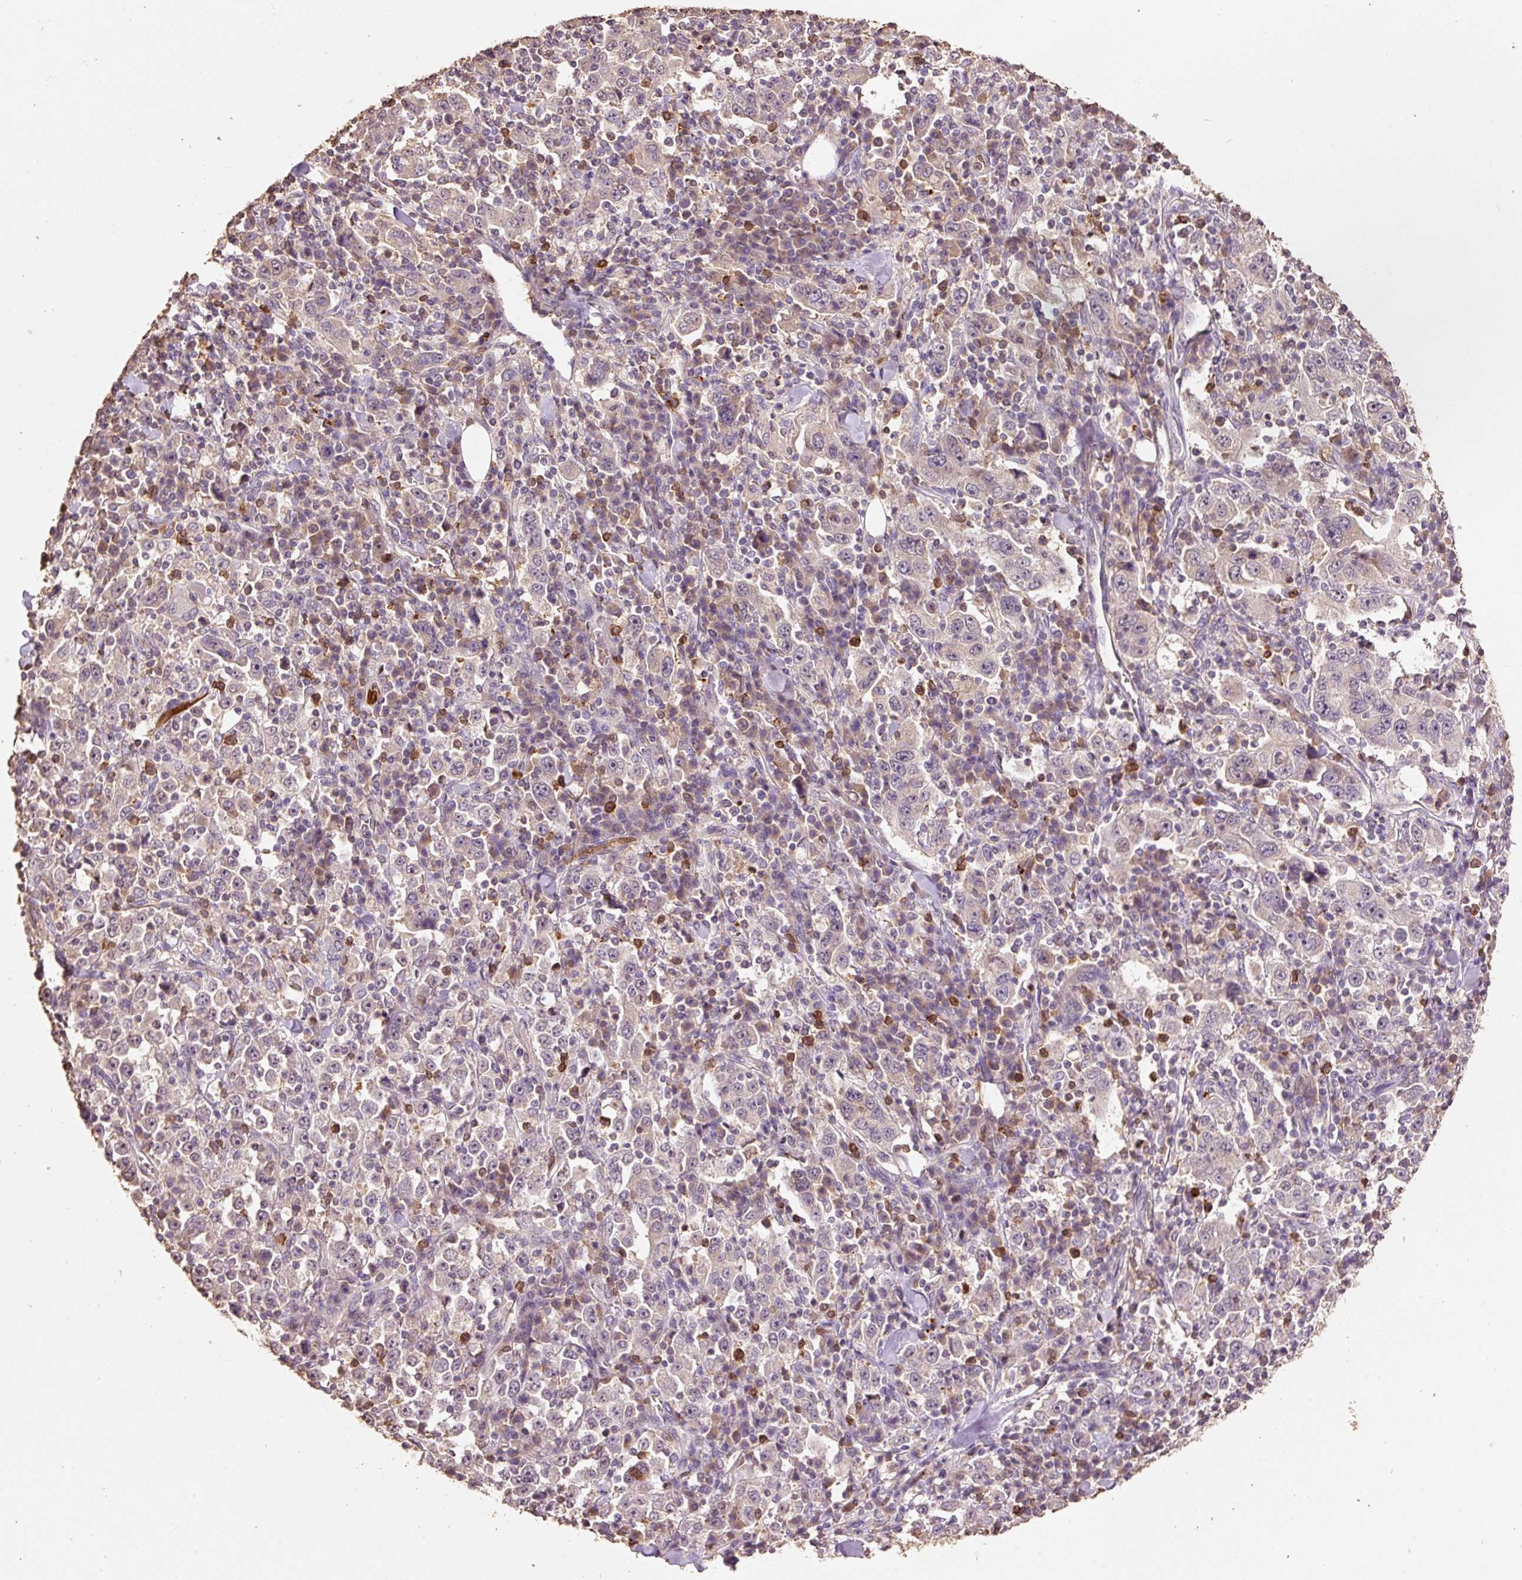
{"staining": {"intensity": "moderate", "quantity": "<25%", "location": "nuclear"}, "tissue": "stomach cancer", "cell_type": "Tumor cells", "image_type": "cancer", "snomed": [{"axis": "morphology", "description": "Normal tissue, NOS"}, {"axis": "morphology", "description": "Adenocarcinoma, NOS"}, {"axis": "topography", "description": "Stomach, upper"}, {"axis": "topography", "description": "Stomach"}], "caption": "DAB immunohistochemical staining of human stomach cancer (adenocarcinoma) shows moderate nuclear protein expression in approximately <25% of tumor cells.", "gene": "HERC2", "patient": {"sex": "male", "age": 59}}